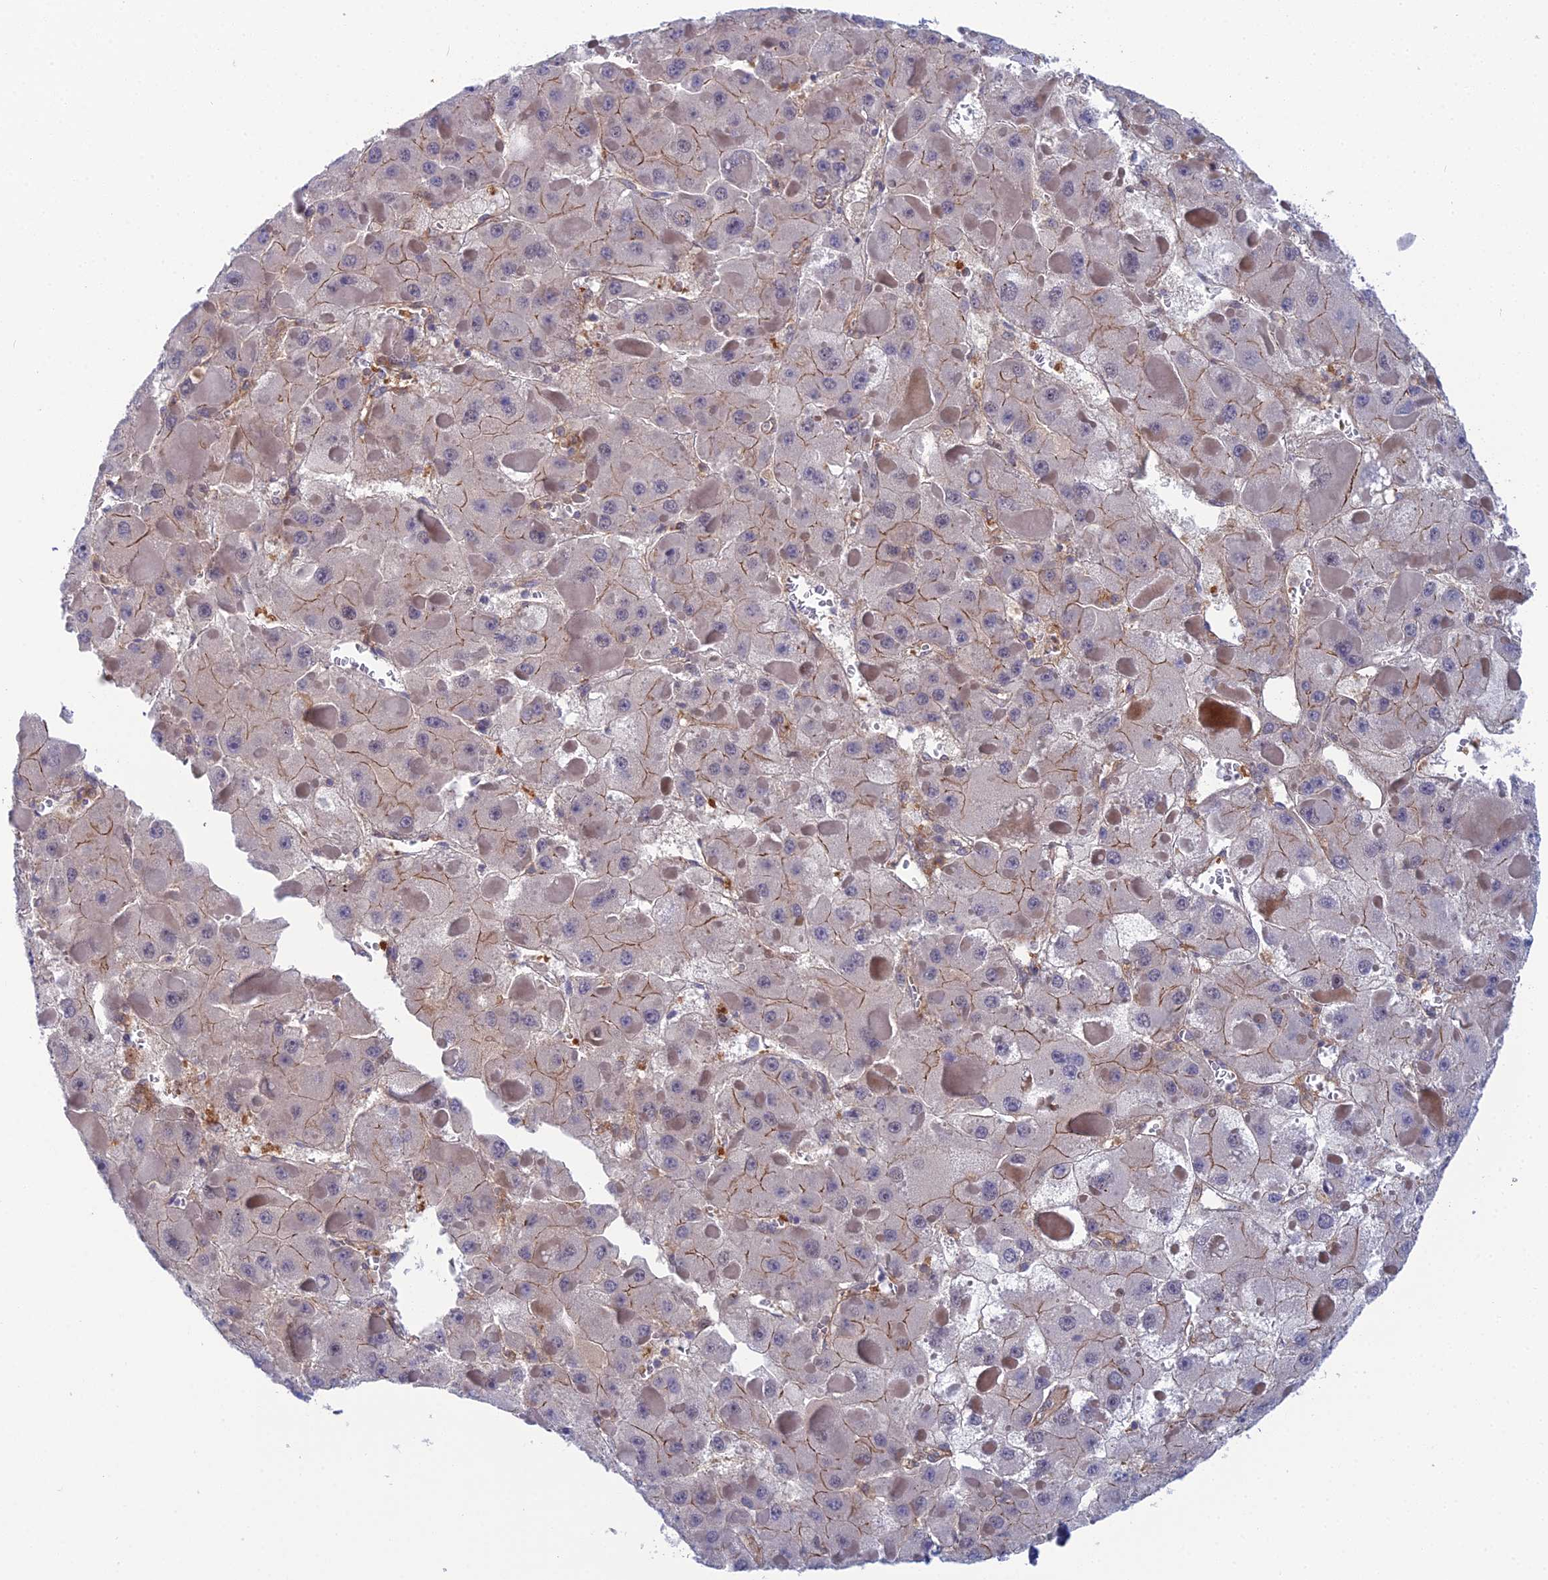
{"staining": {"intensity": "moderate", "quantity": "<25%", "location": "cytoplasmic/membranous"}, "tissue": "liver cancer", "cell_type": "Tumor cells", "image_type": "cancer", "snomed": [{"axis": "morphology", "description": "Carcinoma, Hepatocellular, NOS"}, {"axis": "topography", "description": "Liver"}], "caption": "Protein staining shows moderate cytoplasmic/membranous staining in approximately <25% of tumor cells in liver cancer. (Brightfield microscopy of DAB IHC at high magnification).", "gene": "ABHD1", "patient": {"sex": "female", "age": 73}}